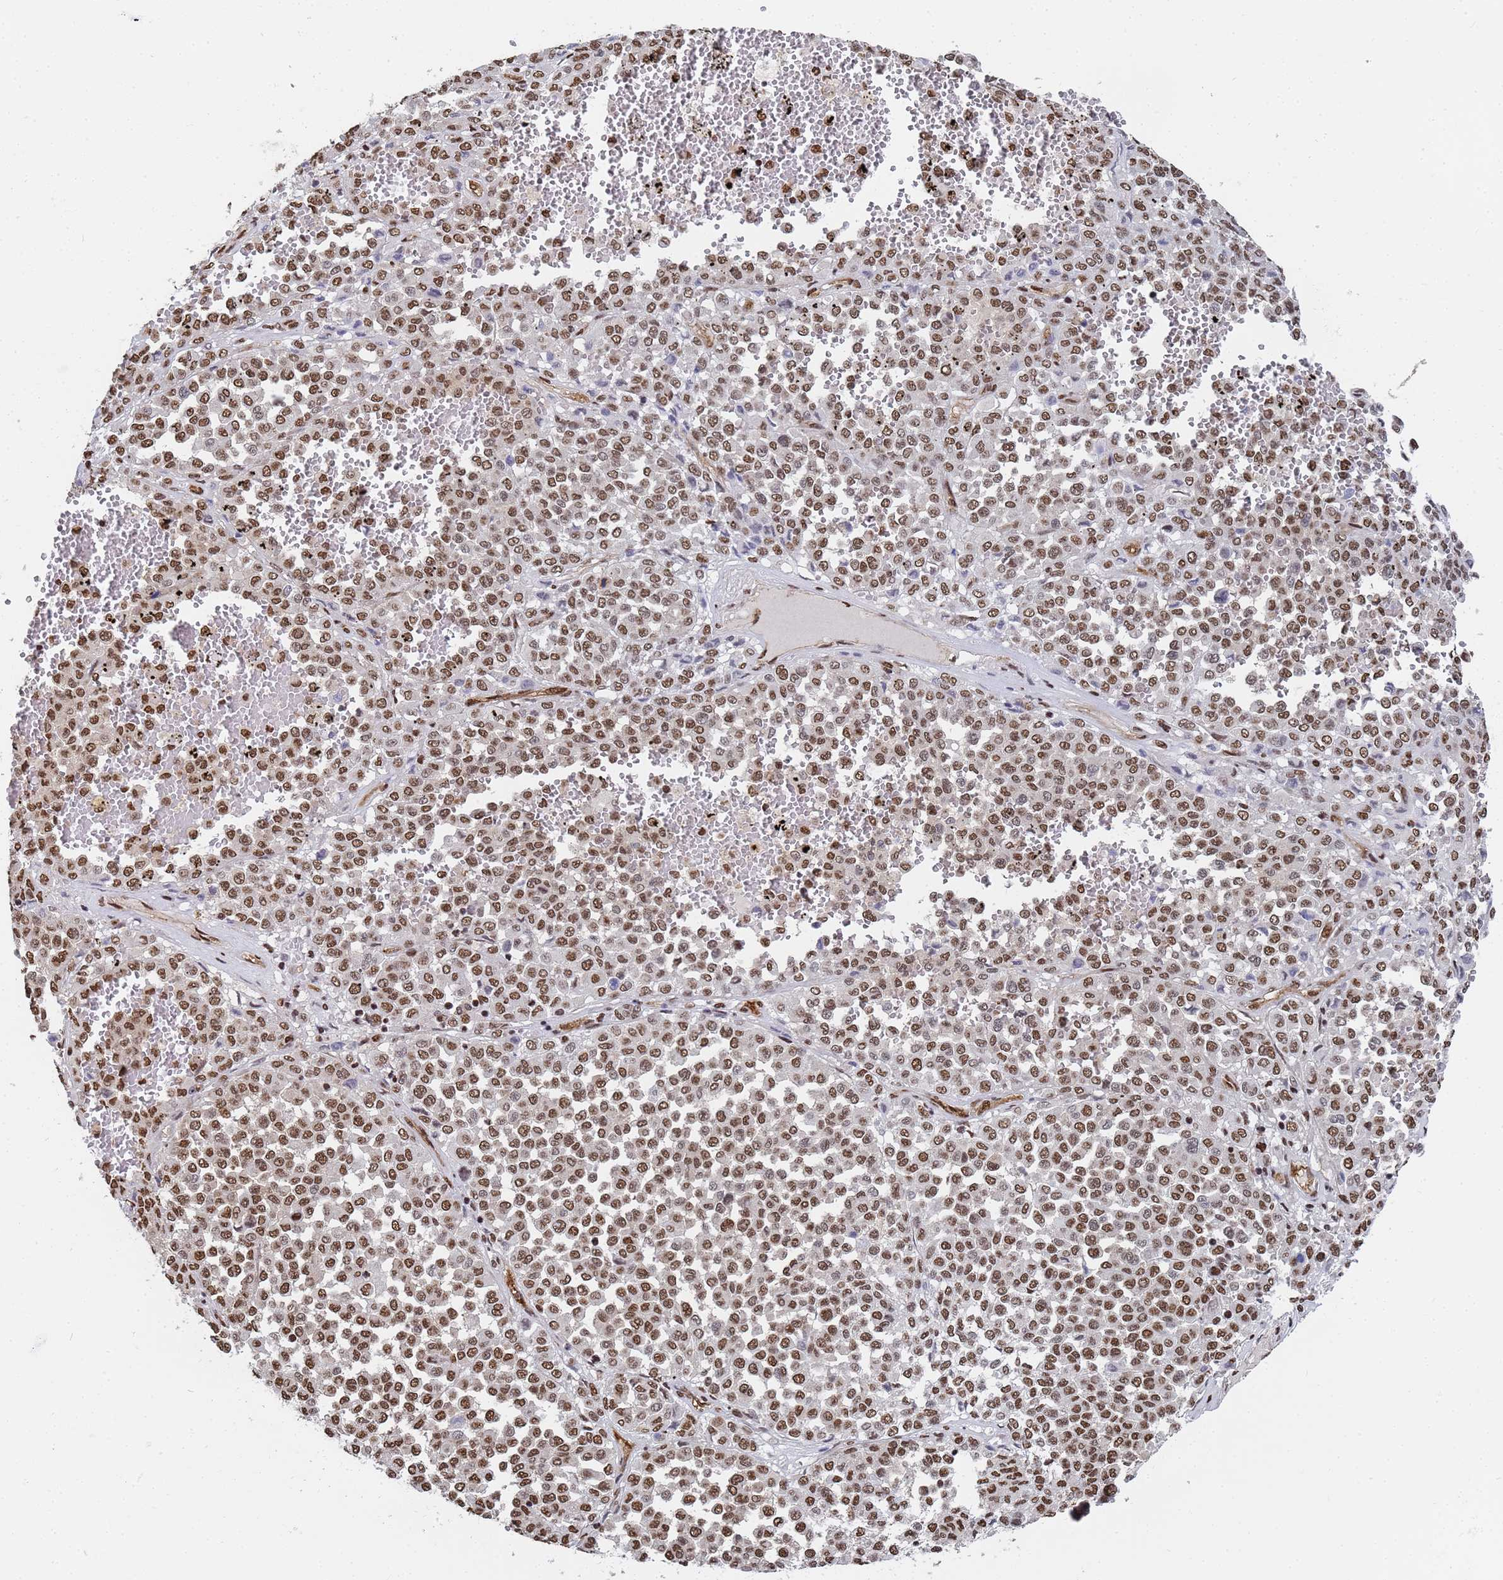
{"staining": {"intensity": "moderate", "quantity": ">75%", "location": "nuclear"}, "tissue": "melanoma", "cell_type": "Tumor cells", "image_type": "cancer", "snomed": [{"axis": "morphology", "description": "Malignant melanoma, Metastatic site"}, {"axis": "topography", "description": "Pancreas"}], "caption": "IHC staining of malignant melanoma (metastatic site), which shows medium levels of moderate nuclear positivity in about >75% of tumor cells indicating moderate nuclear protein expression. The staining was performed using DAB (3,3'-diaminobenzidine) (brown) for protein detection and nuclei were counterstained in hematoxylin (blue).", "gene": "RAVER2", "patient": {"sex": "female", "age": 30}}